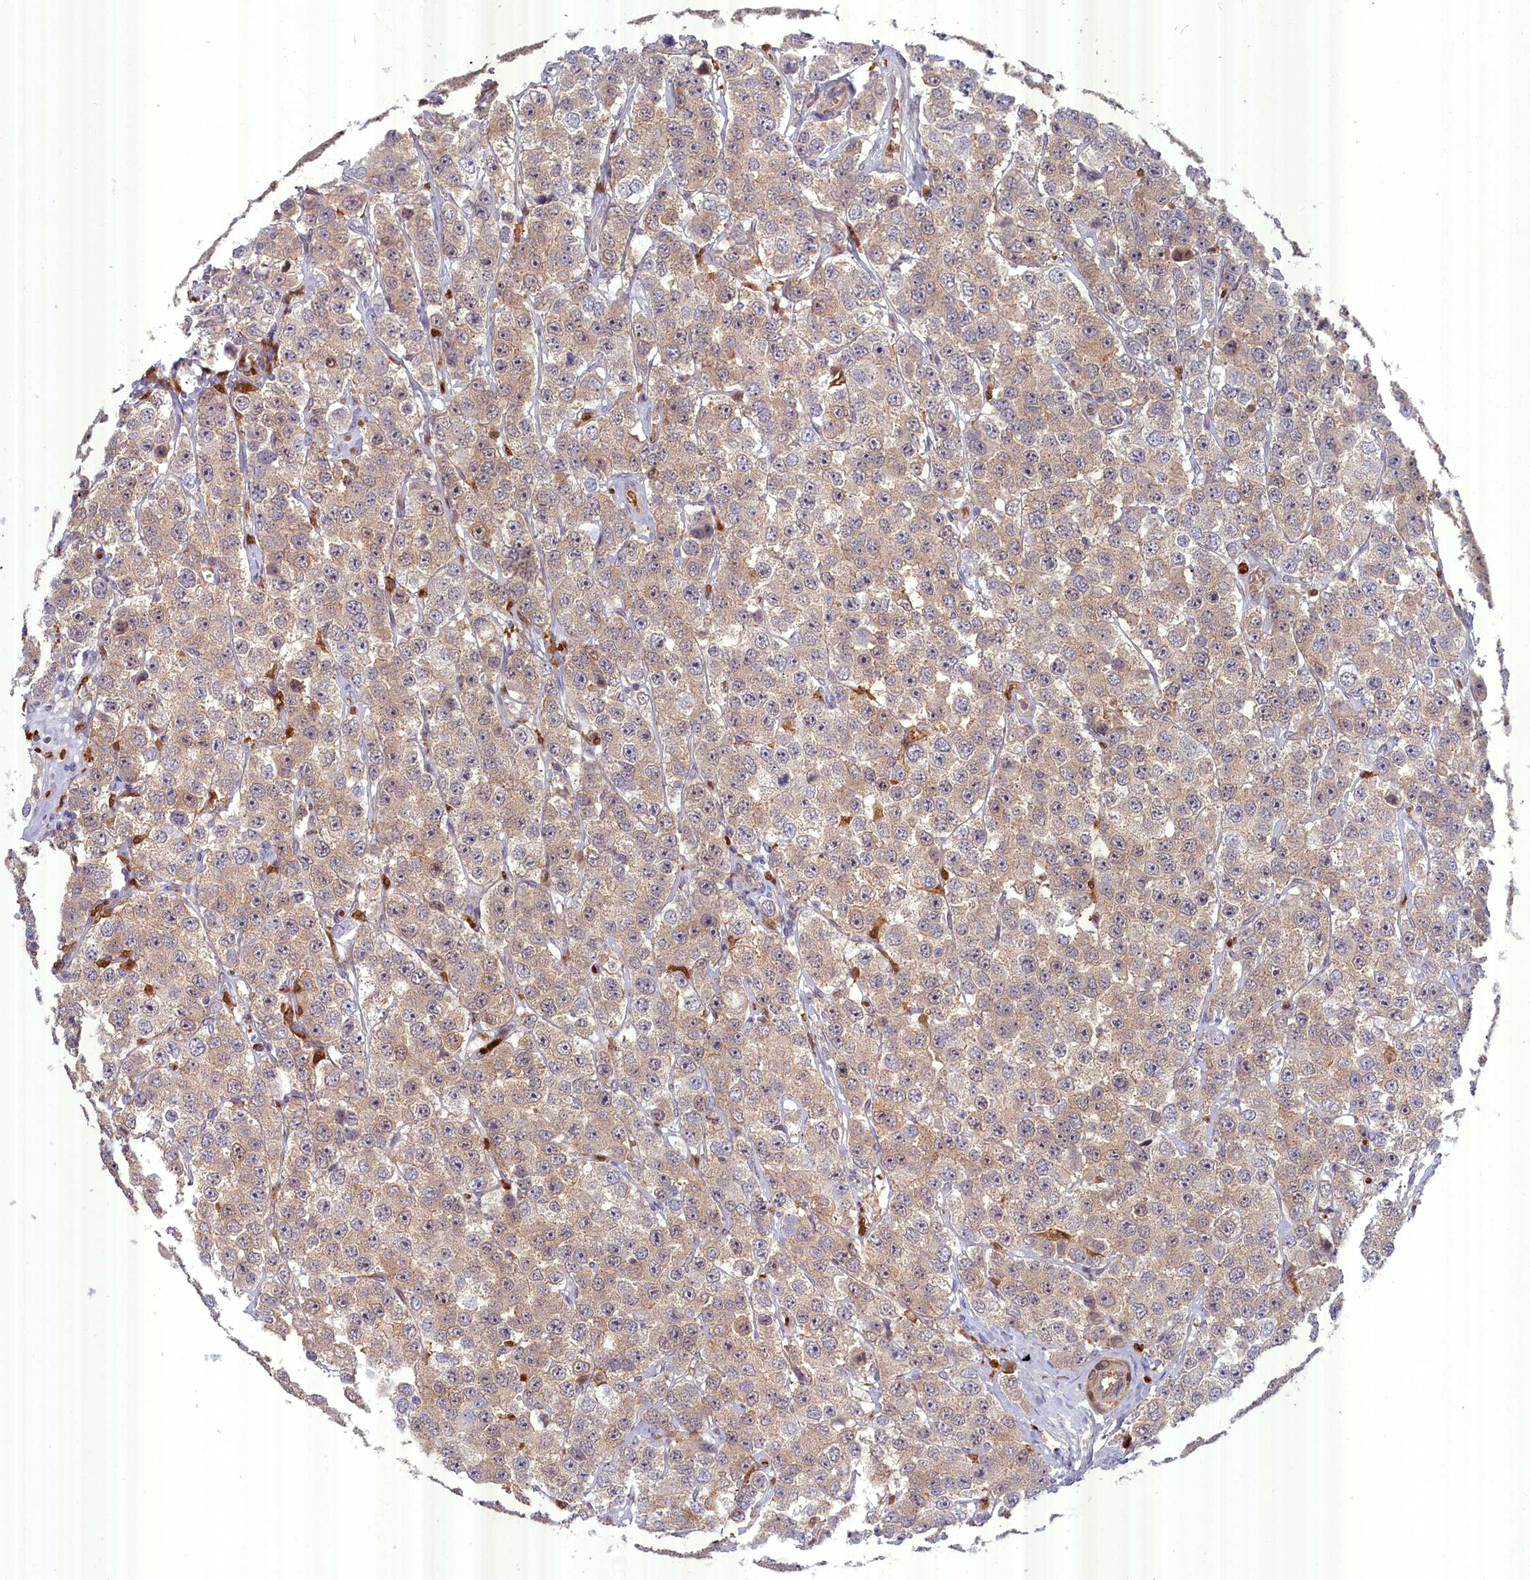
{"staining": {"intensity": "weak", "quantity": ">75%", "location": "cytoplasmic/membranous"}, "tissue": "testis cancer", "cell_type": "Tumor cells", "image_type": "cancer", "snomed": [{"axis": "morphology", "description": "Seminoma, NOS"}, {"axis": "topography", "description": "Testis"}], "caption": "Brown immunohistochemical staining in seminoma (testis) shows weak cytoplasmic/membranous expression in approximately >75% of tumor cells. The protein of interest is stained brown, and the nuclei are stained in blue (DAB IHC with brightfield microscopy, high magnification).", "gene": "BLVRB", "patient": {"sex": "male", "age": 28}}